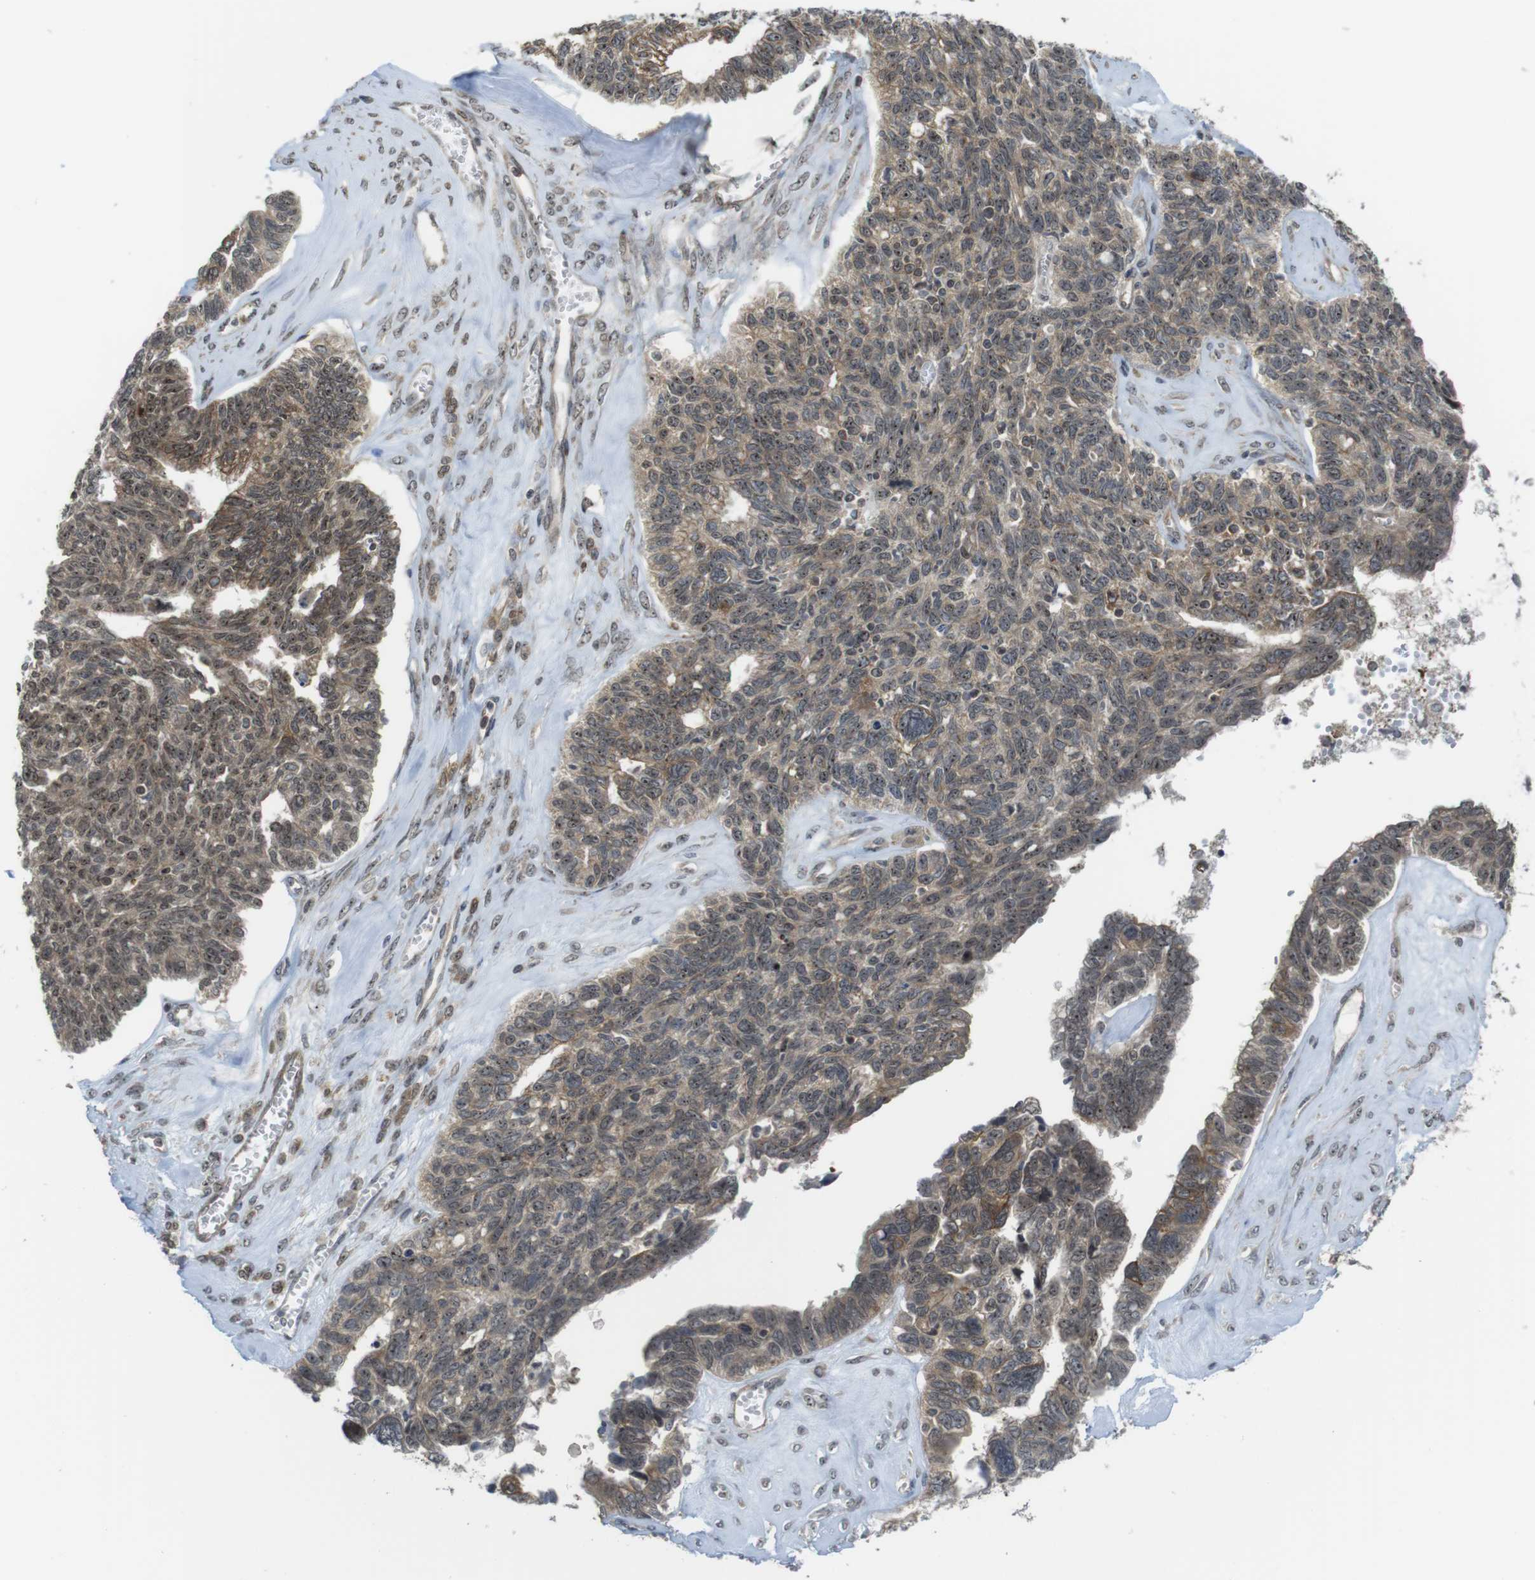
{"staining": {"intensity": "moderate", "quantity": ">75%", "location": "cytoplasmic/membranous,nuclear"}, "tissue": "ovarian cancer", "cell_type": "Tumor cells", "image_type": "cancer", "snomed": [{"axis": "morphology", "description": "Cystadenocarcinoma, serous, NOS"}, {"axis": "topography", "description": "Ovary"}], "caption": "Serous cystadenocarcinoma (ovarian) was stained to show a protein in brown. There is medium levels of moderate cytoplasmic/membranous and nuclear expression in about >75% of tumor cells.", "gene": "CC2D1A", "patient": {"sex": "female", "age": 79}}